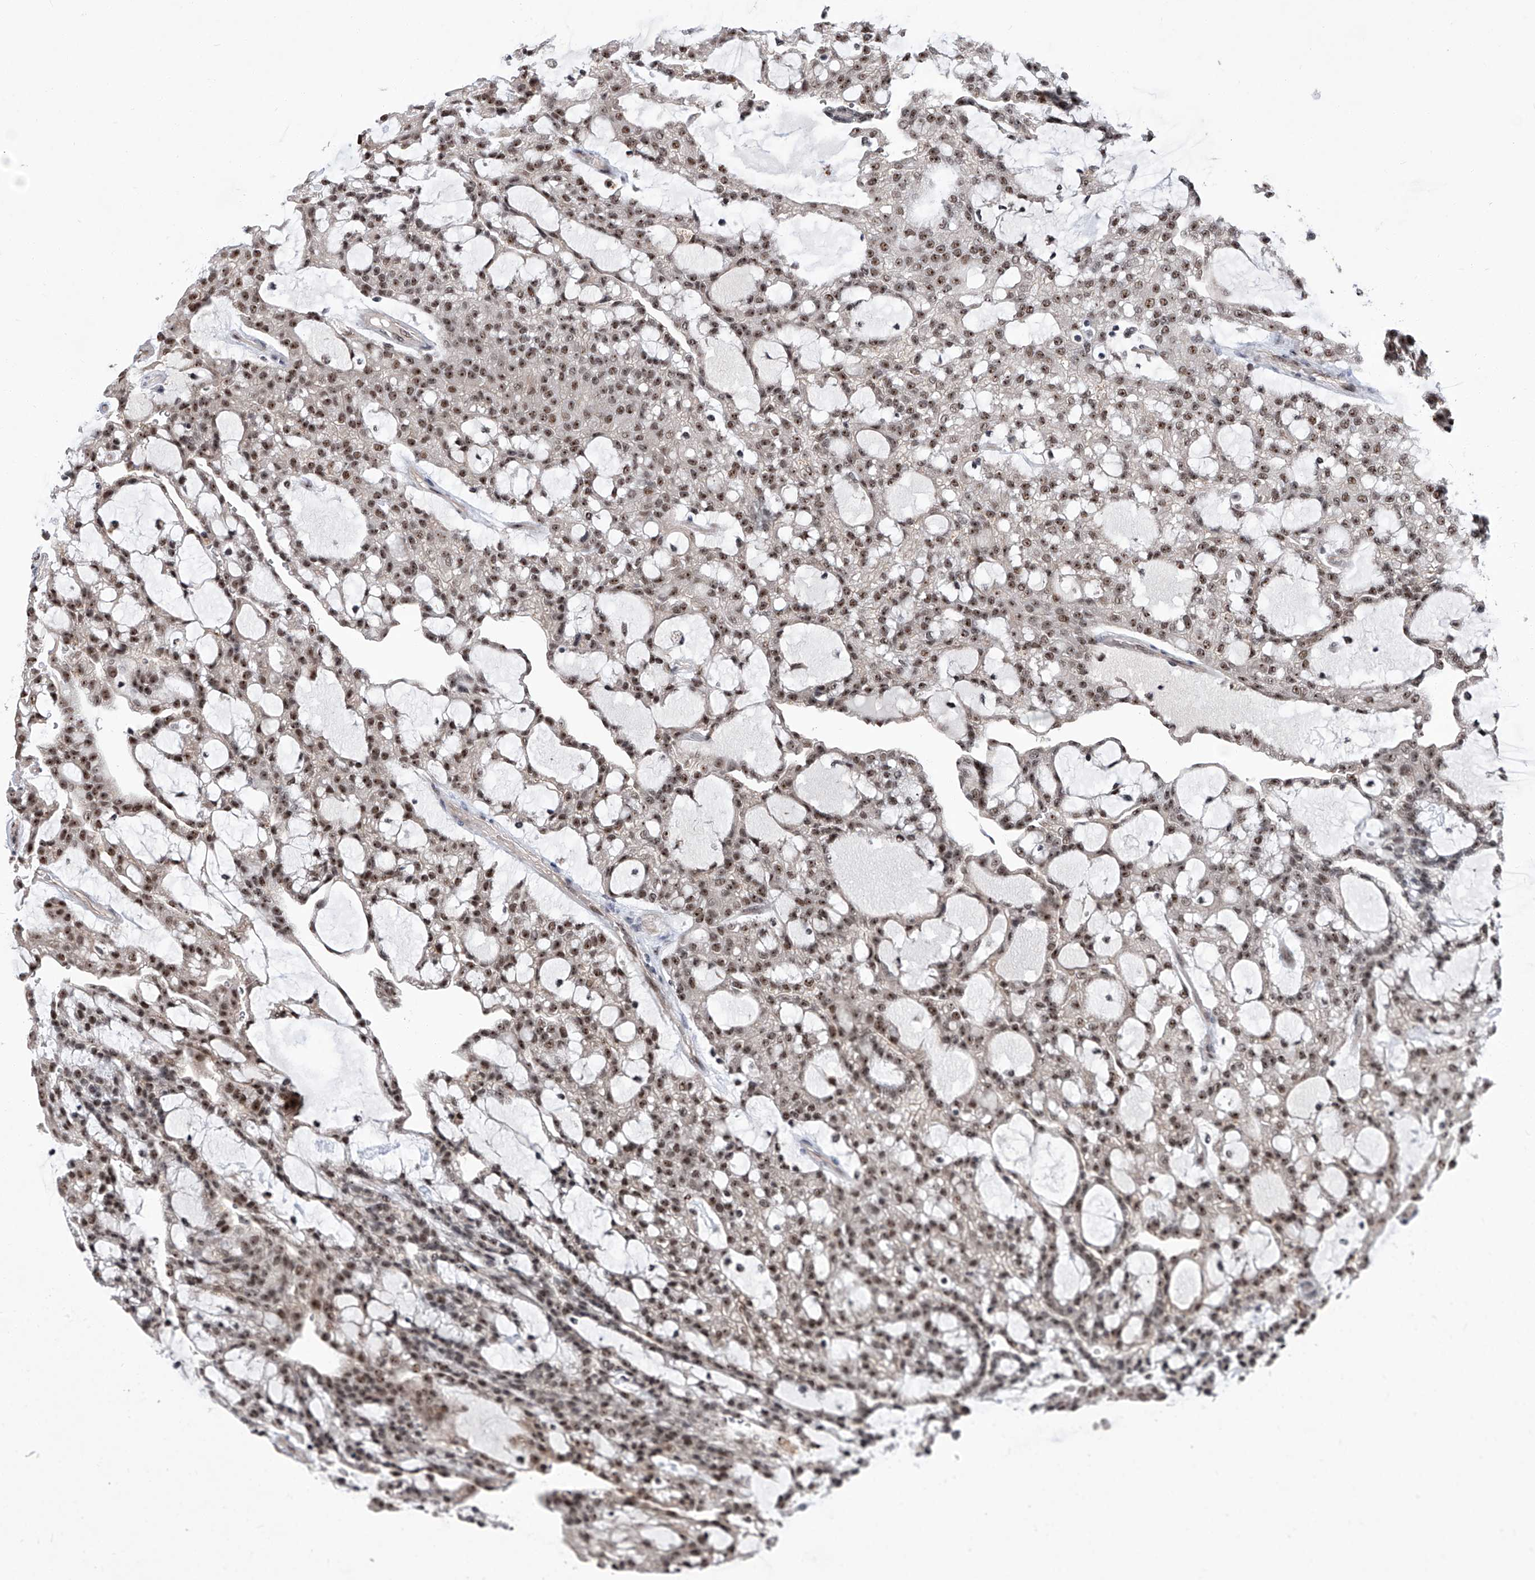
{"staining": {"intensity": "weak", "quantity": ">75%", "location": "nuclear"}, "tissue": "renal cancer", "cell_type": "Tumor cells", "image_type": "cancer", "snomed": [{"axis": "morphology", "description": "Adenocarcinoma, NOS"}, {"axis": "topography", "description": "Kidney"}], "caption": "A brown stain highlights weak nuclear expression of a protein in human renal cancer (adenocarcinoma) tumor cells.", "gene": "CMTR1", "patient": {"sex": "male", "age": 63}}